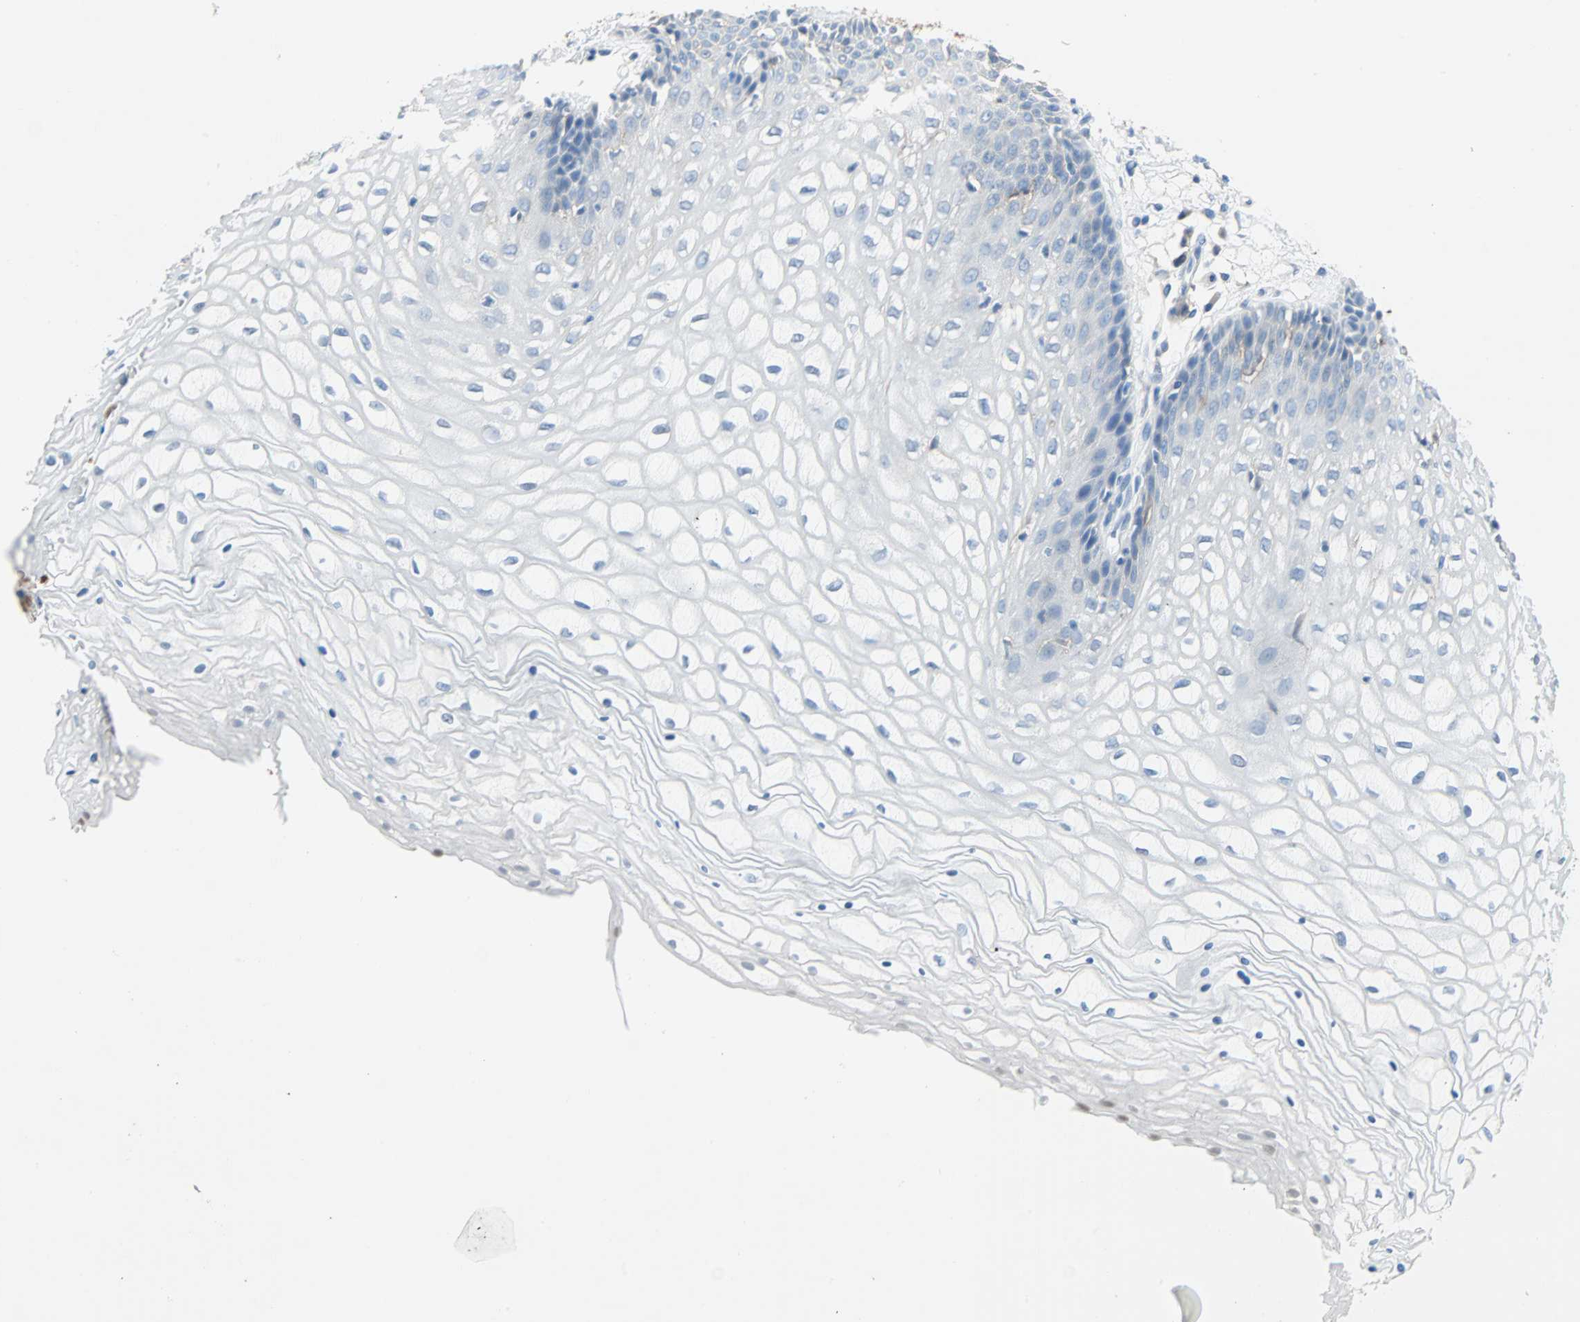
{"staining": {"intensity": "negative", "quantity": "none", "location": "none"}, "tissue": "vagina", "cell_type": "Squamous epithelial cells", "image_type": "normal", "snomed": [{"axis": "morphology", "description": "Normal tissue, NOS"}, {"axis": "topography", "description": "Vagina"}], "caption": "High power microscopy photomicrograph of an immunohistochemistry (IHC) micrograph of unremarkable vagina, revealing no significant positivity in squamous epithelial cells. (Stains: DAB immunohistochemistry with hematoxylin counter stain, Microscopy: brightfield microscopy at high magnification).", "gene": "CLEC4A", "patient": {"sex": "female", "age": 34}}